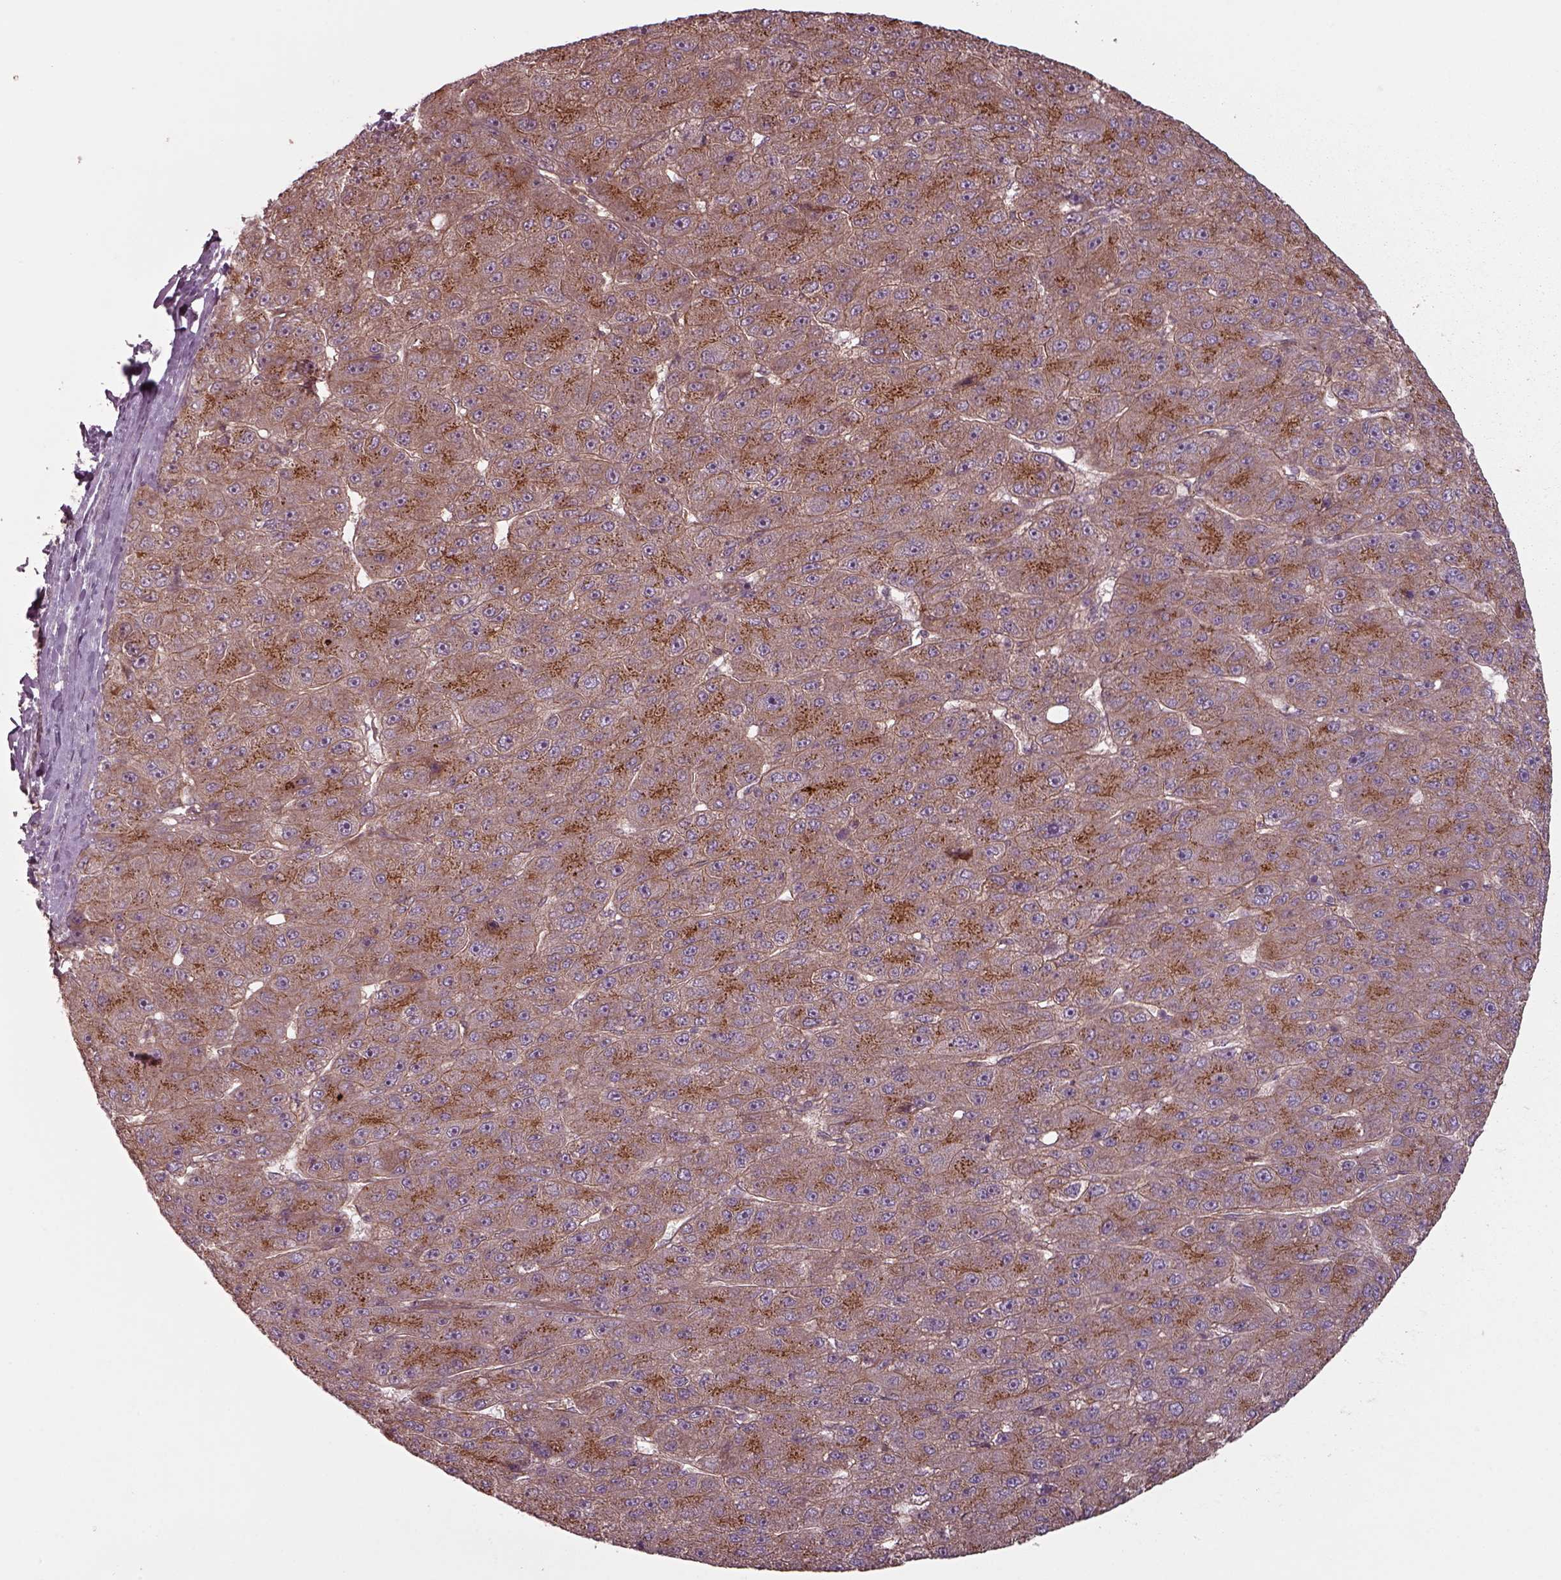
{"staining": {"intensity": "moderate", "quantity": "25%-75%", "location": "cytoplasmic/membranous"}, "tissue": "liver cancer", "cell_type": "Tumor cells", "image_type": "cancer", "snomed": [{"axis": "morphology", "description": "Carcinoma, Hepatocellular, NOS"}, {"axis": "topography", "description": "Liver"}], "caption": "Protein staining by IHC reveals moderate cytoplasmic/membranous expression in about 25%-75% of tumor cells in liver cancer (hepatocellular carcinoma).", "gene": "CHMP3", "patient": {"sex": "male", "age": 67}}